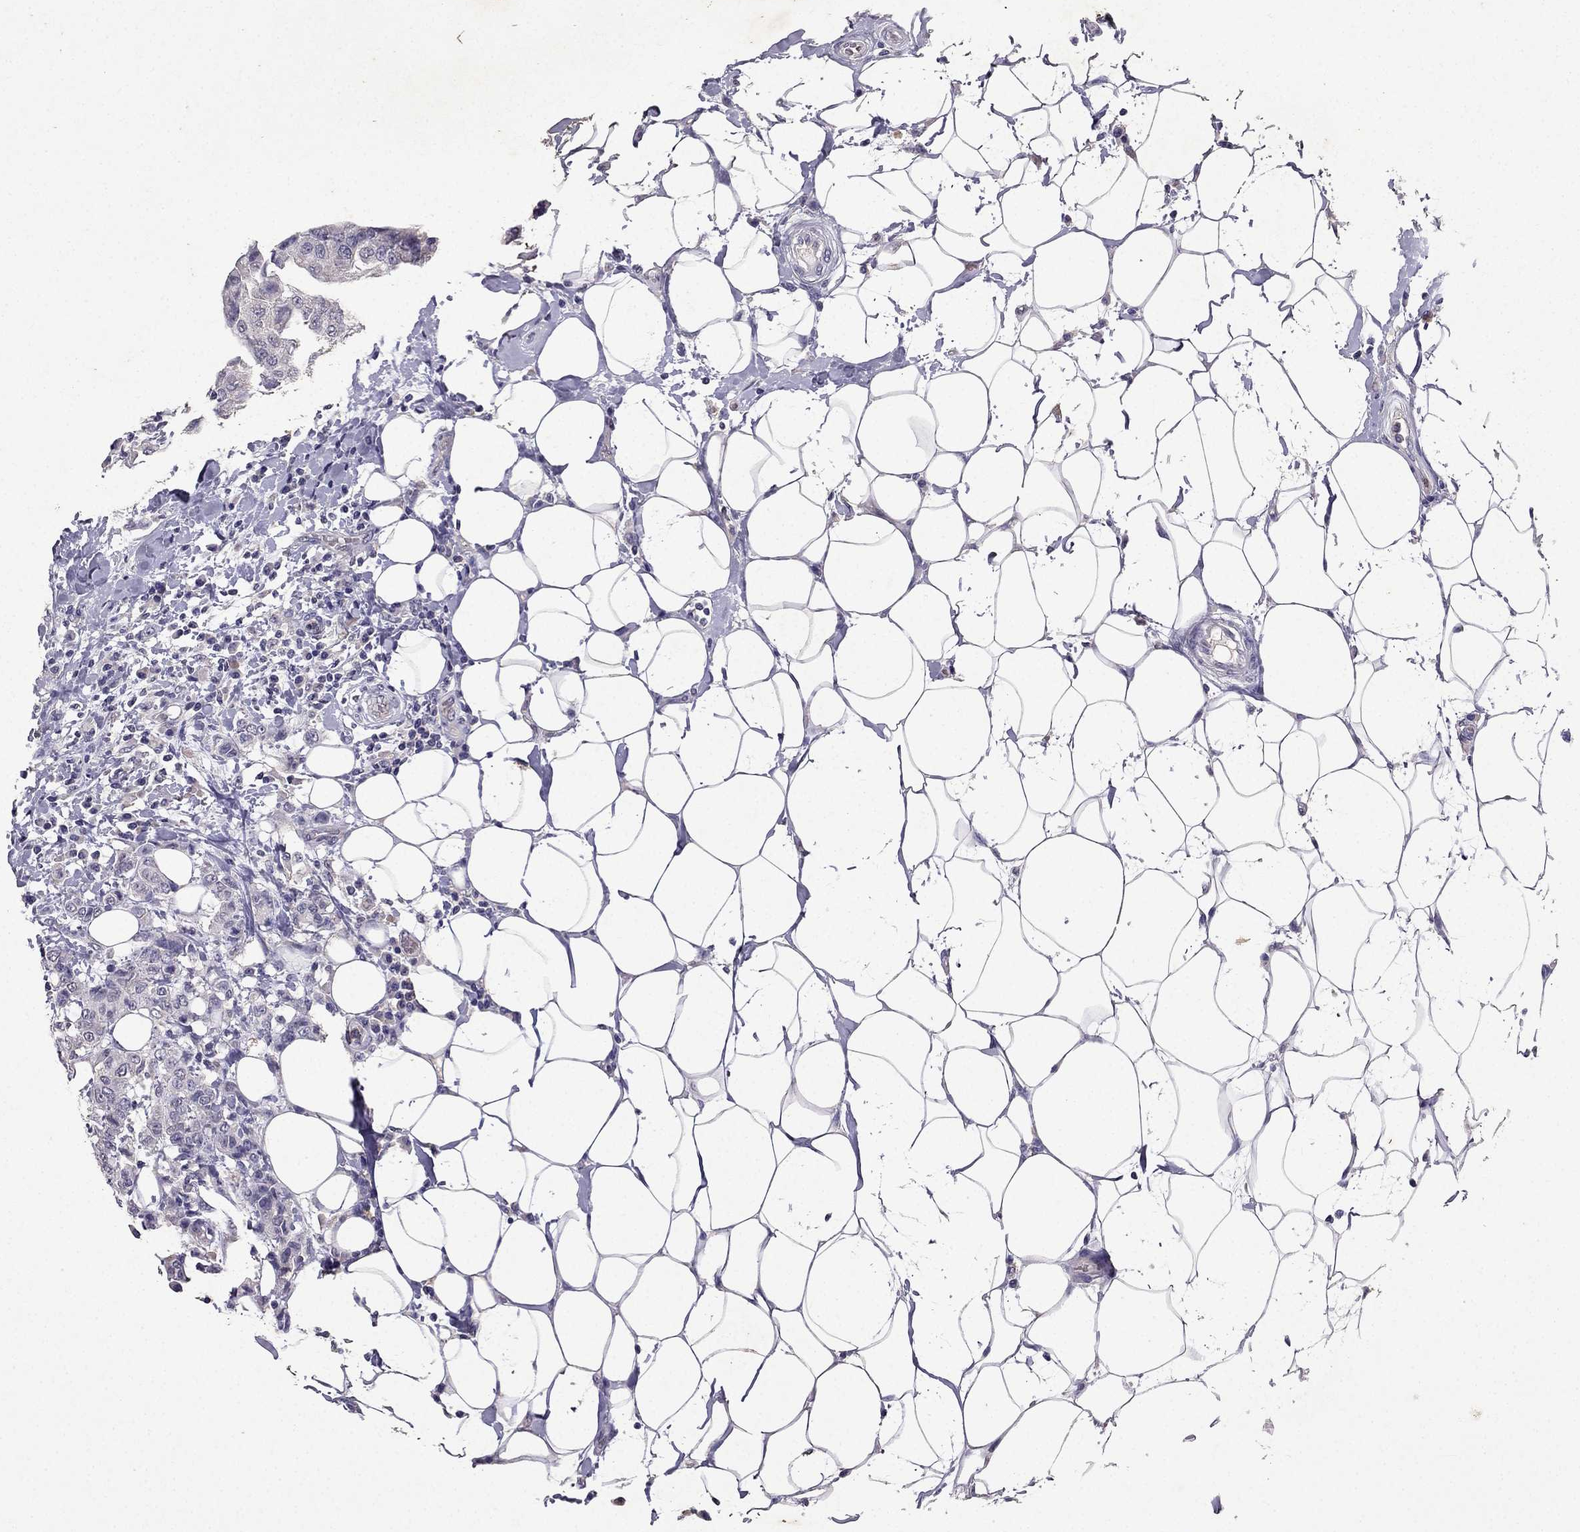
{"staining": {"intensity": "negative", "quantity": "none", "location": "none"}, "tissue": "breast cancer", "cell_type": "Tumor cells", "image_type": "cancer", "snomed": [{"axis": "morphology", "description": "Duct carcinoma"}, {"axis": "topography", "description": "Breast"}], "caption": "This histopathology image is of breast cancer (infiltrating ductal carcinoma) stained with immunohistochemistry to label a protein in brown with the nuclei are counter-stained blue. There is no staining in tumor cells.", "gene": "RFLNB", "patient": {"sex": "female", "age": 27}}